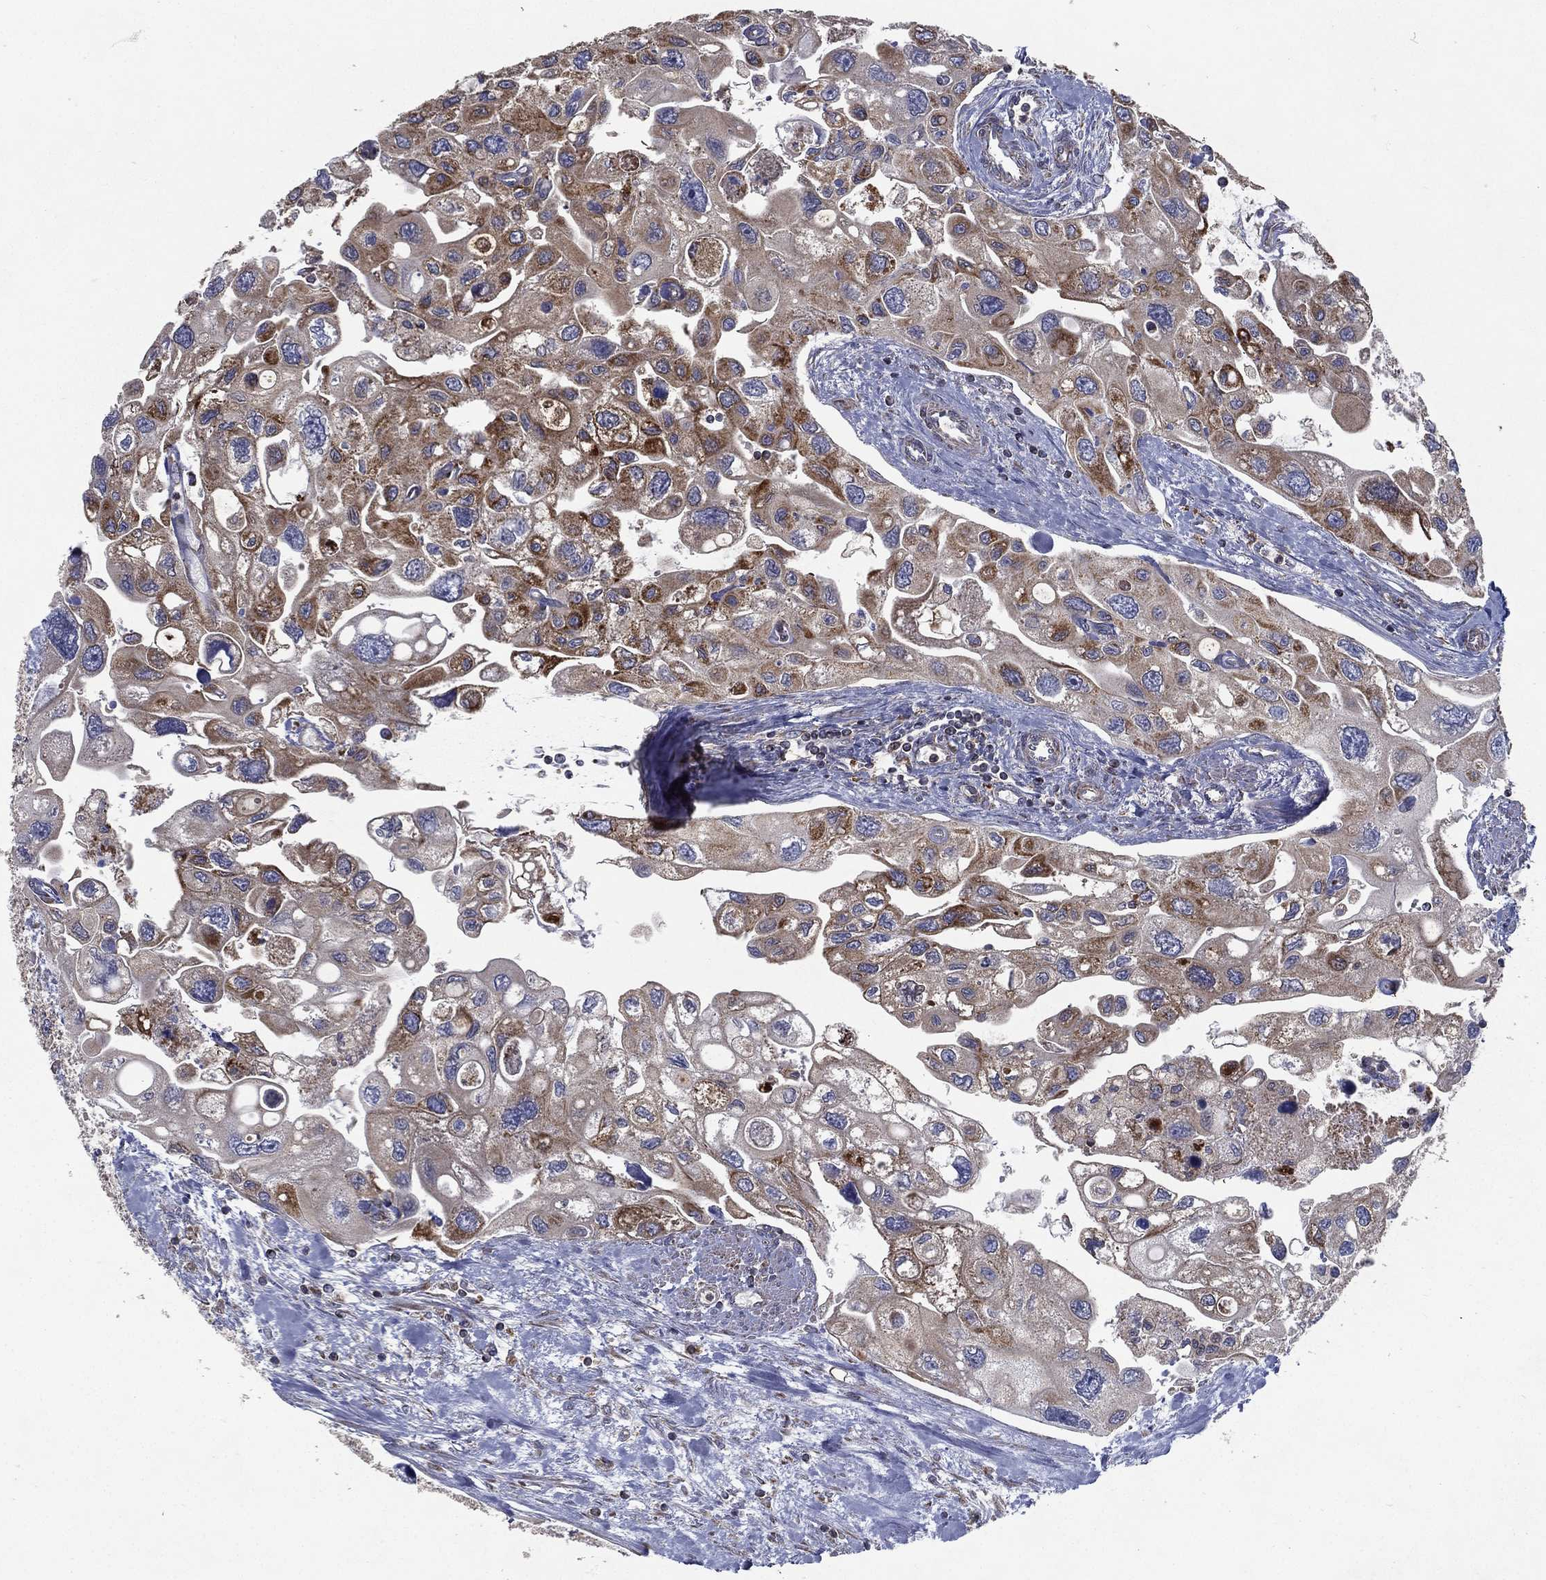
{"staining": {"intensity": "moderate", "quantity": "25%-75%", "location": "cytoplasmic/membranous"}, "tissue": "urothelial cancer", "cell_type": "Tumor cells", "image_type": "cancer", "snomed": [{"axis": "morphology", "description": "Urothelial carcinoma, High grade"}, {"axis": "topography", "description": "Urinary bladder"}], "caption": "High-grade urothelial carcinoma stained with a brown dye reveals moderate cytoplasmic/membranous positive staining in about 25%-75% of tumor cells.", "gene": "MT-CYB", "patient": {"sex": "male", "age": 59}}